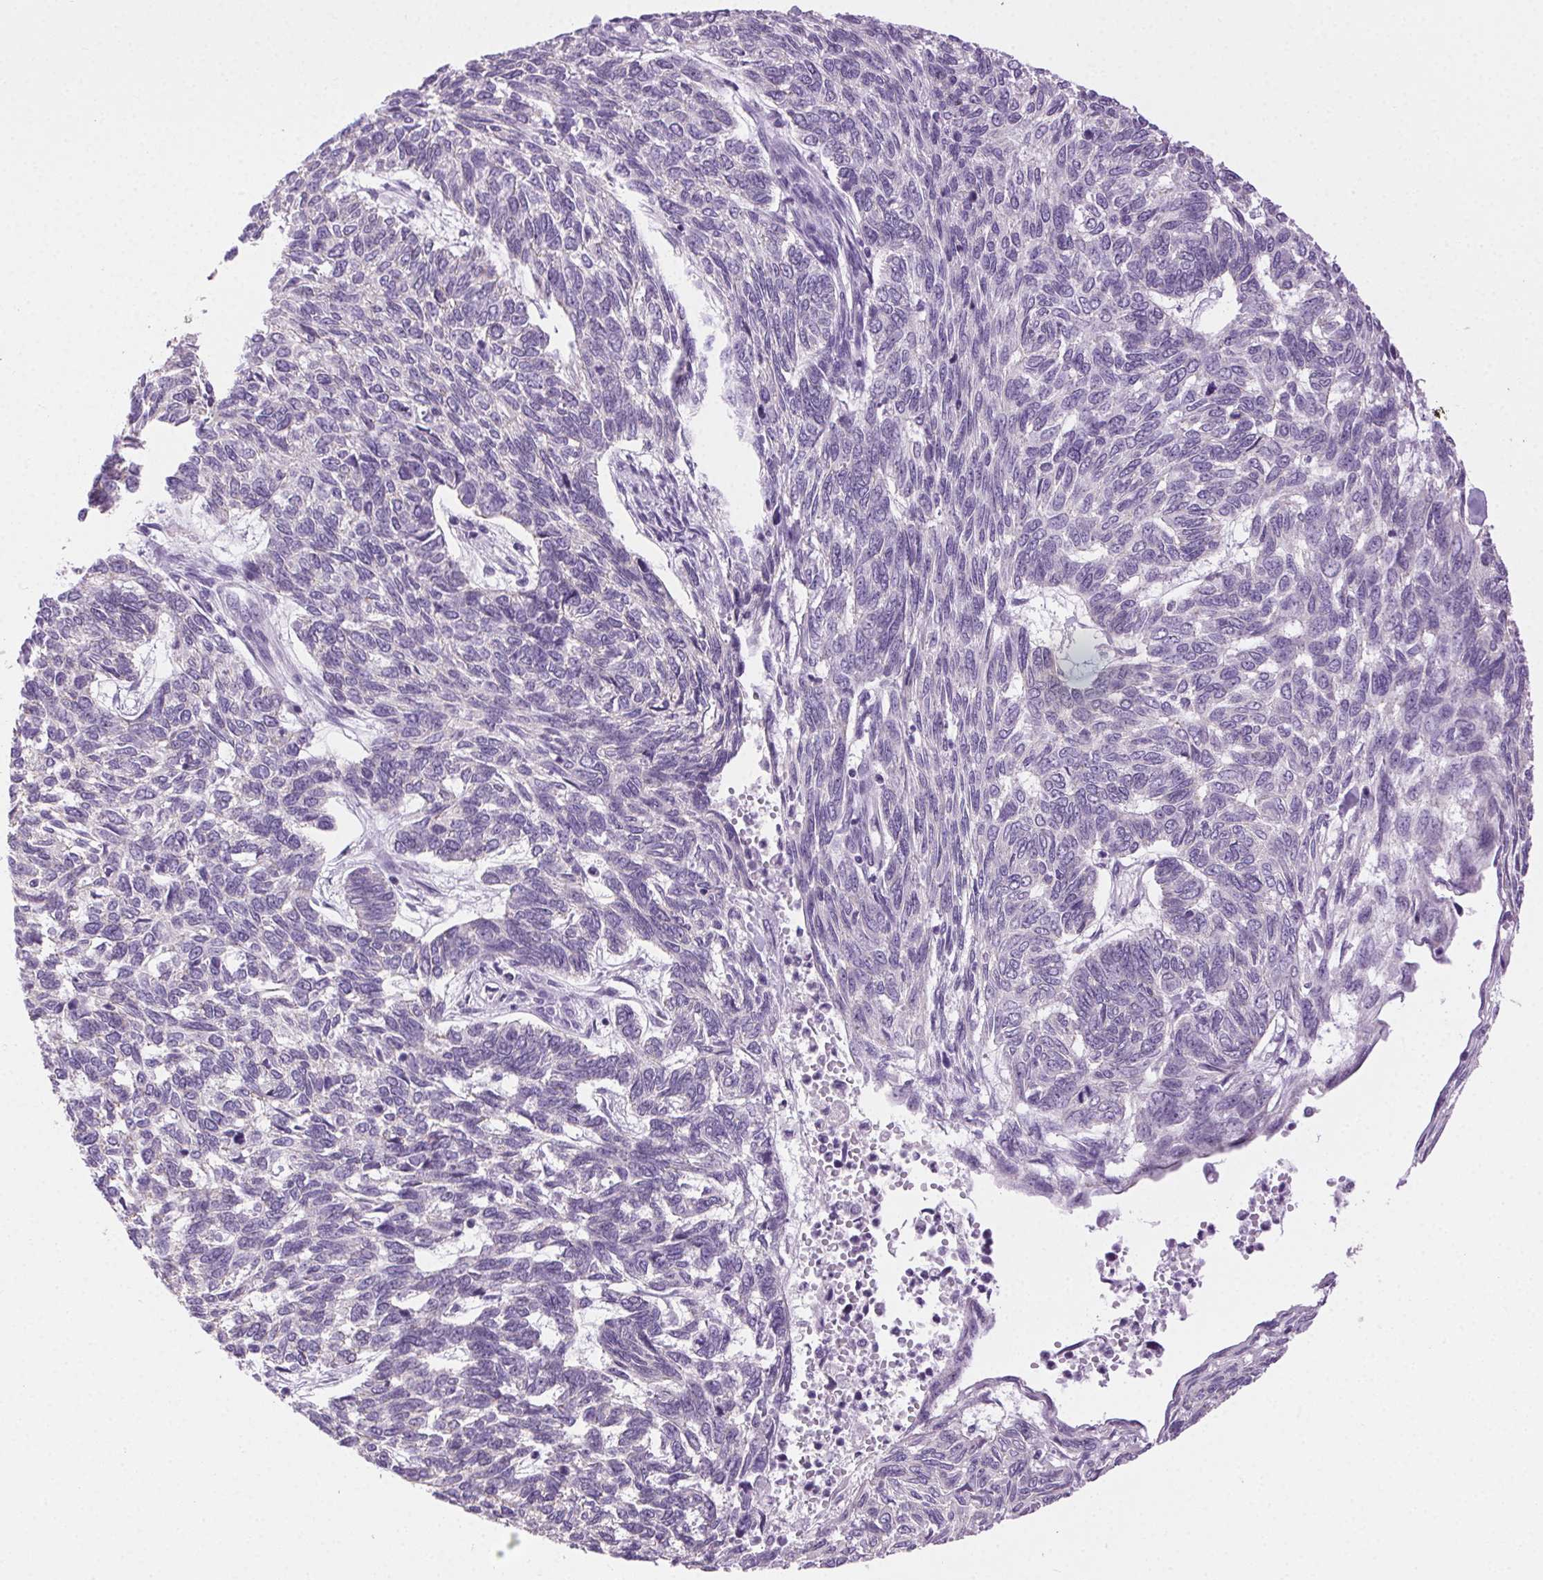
{"staining": {"intensity": "negative", "quantity": "none", "location": "none"}, "tissue": "skin cancer", "cell_type": "Tumor cells", "image_type": "cancer", "snomed": [{"axis": "morphology", "description": "Basal cell carcinoma"}, {"axis": "topography", "description": "Skin"}], "caption": "This is an IHC image of basal cell carcinoma (skin). There is no staining in tumor cells.", "gene": "CLDN10", "patient": {"sex": "female", "age": 65}}